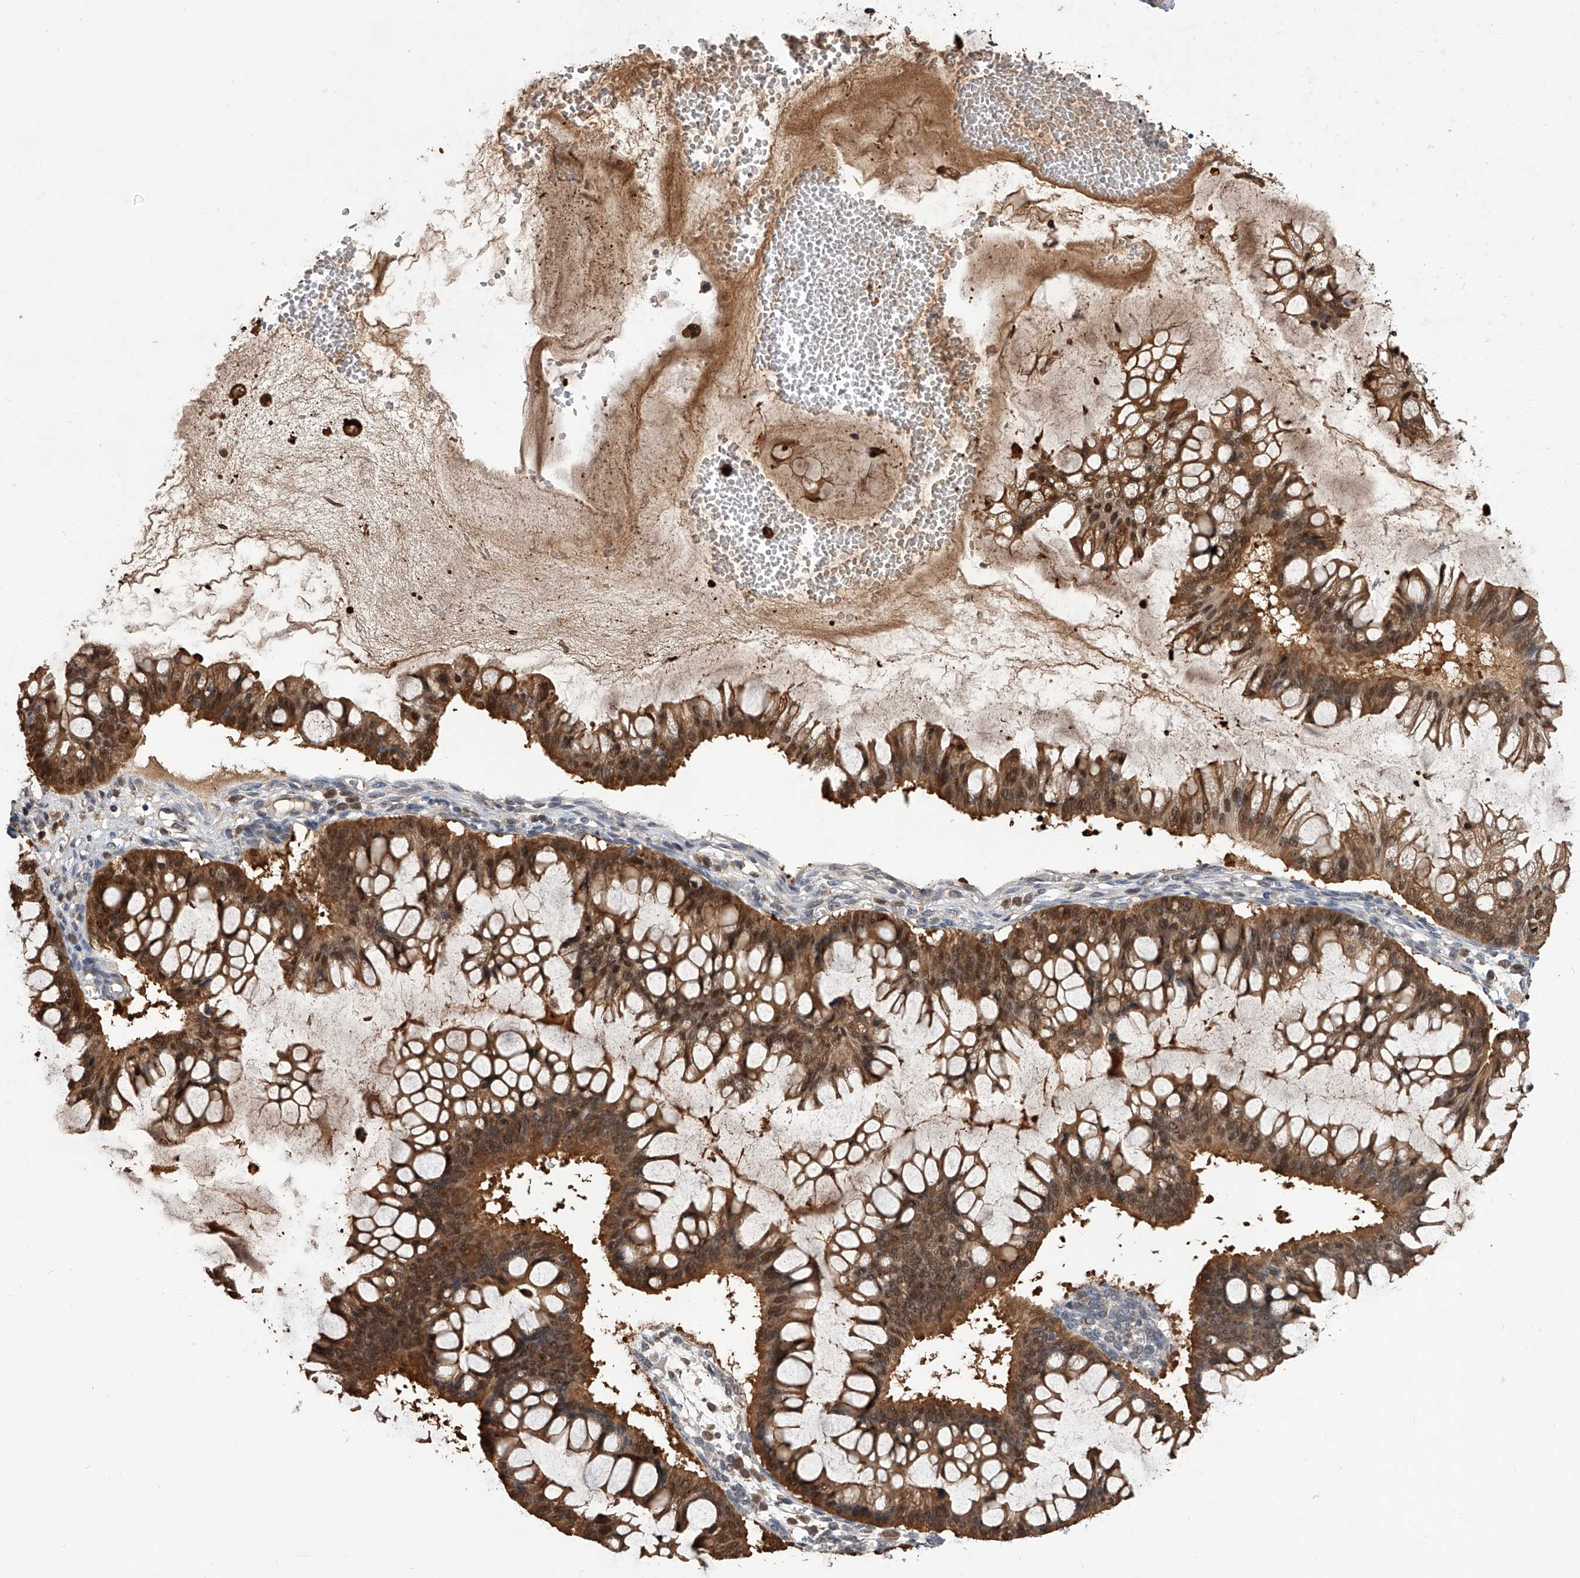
{"staining": {"intensity": "moderate", "quantity": ">75%", "location": "cytoplasmic/membranous,nuclear"}, "tissue": "ovarian cancer", "cell_type": "Tumor cells", "image_type": "cancer", "snomed": [{"axis": "morphology", "description": "Cystadenocarcinoma, mucinous, NOS"}, {"axis": "topography", "description": "Ovary"}], "caption": "Ovarian mucinous cystadenocarcinoma stained with a protein marker shows moderate staining in tumor cells.", "gene": "GMDS", "patient": {"sex": "female", "age": 73}}